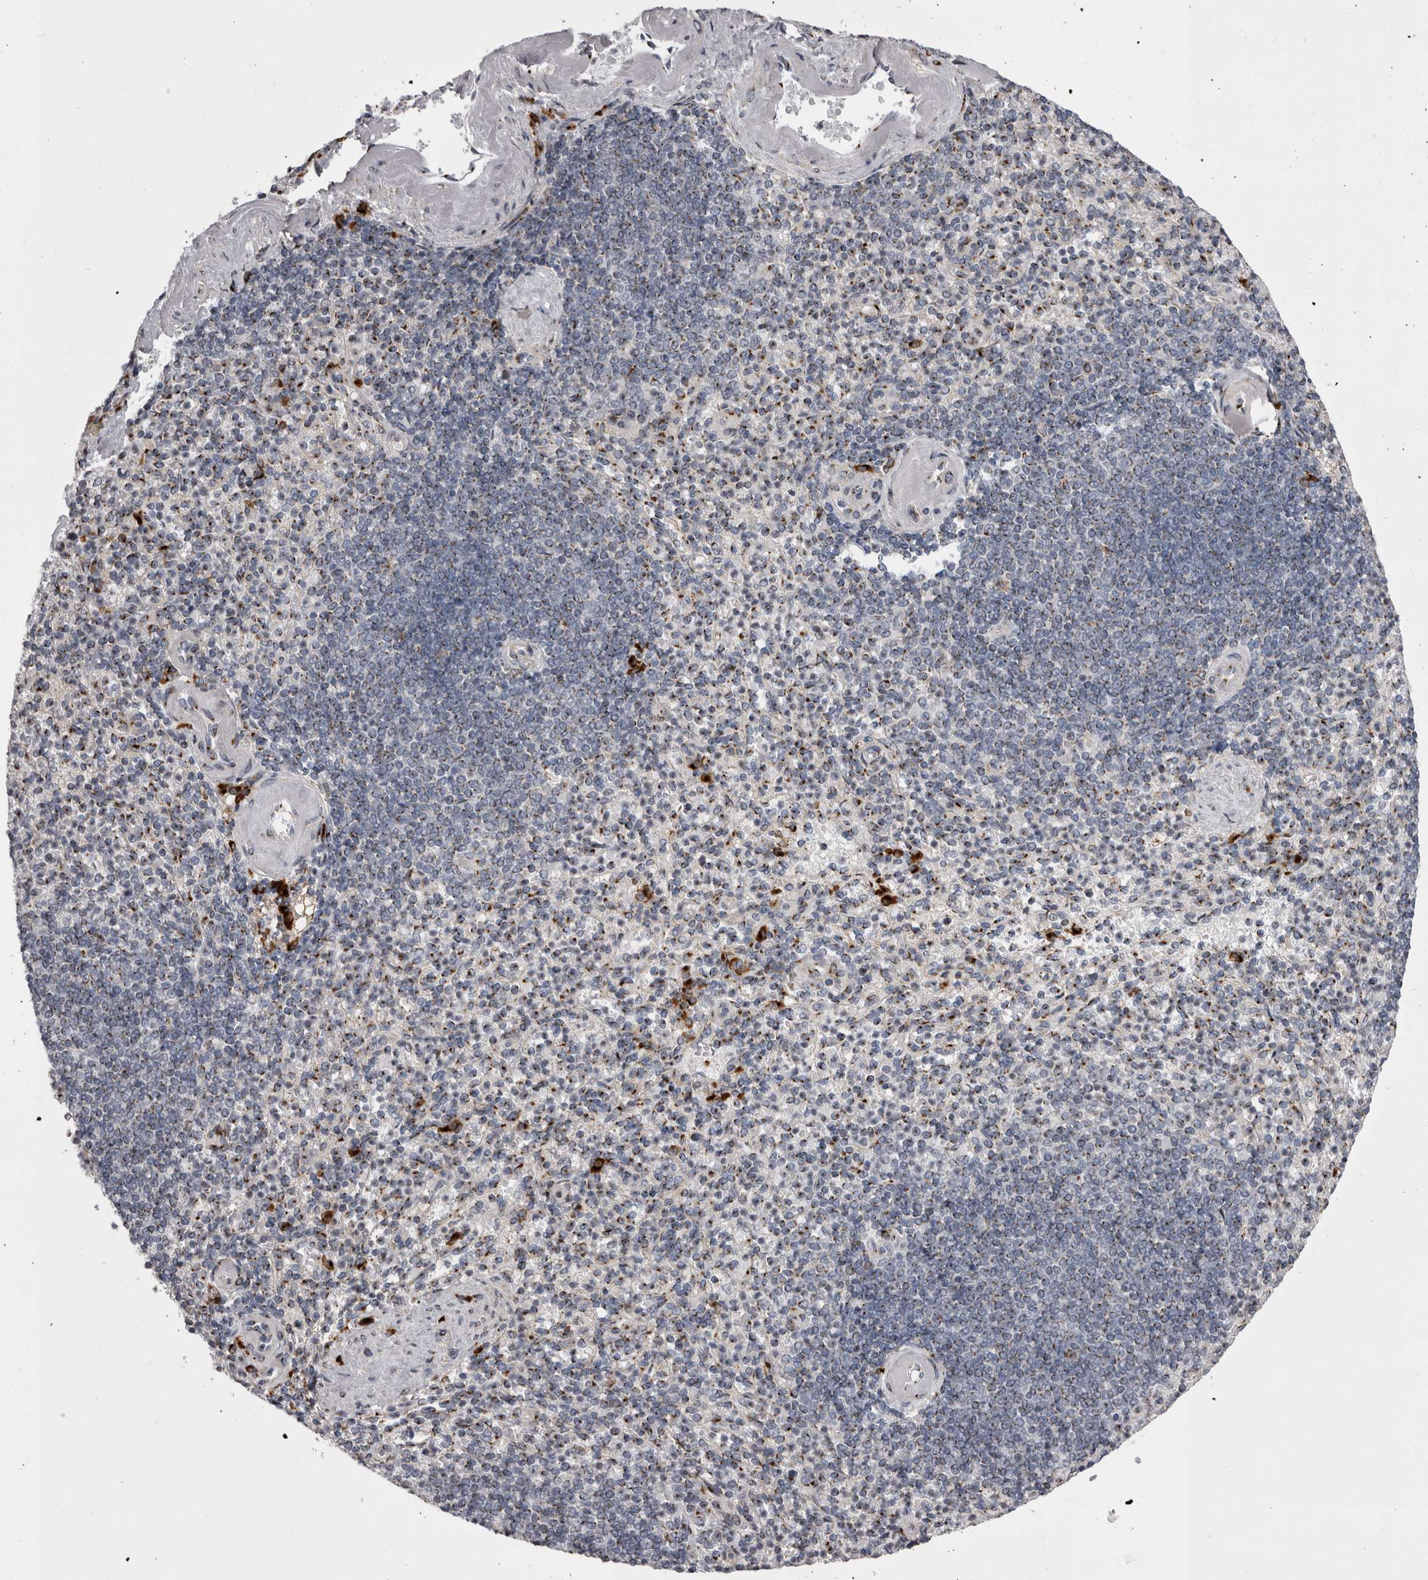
{"staining": {"intensity": "moderate", "quantity": "25%-75%", "location": "cytoplasmic/membranous"}, "tissue": "spleen", "cell_type": "Cells in red pulp", "image_type": "normal", "snomed": [{"axis": "morphology", "description": "Normal tissue, NOS"}, {"axis": "topography", "description": "Spleen"}], "caption": "Immunohistochemical staining of unremarkable human spleen displays moderate cytoplasmic/membranous protein staining in approximately 25%-75% of cells in red pulp. Nuclei are stained in blue.", "gene": "WDR47", "patient": {"sex": "female", "age": 74}}